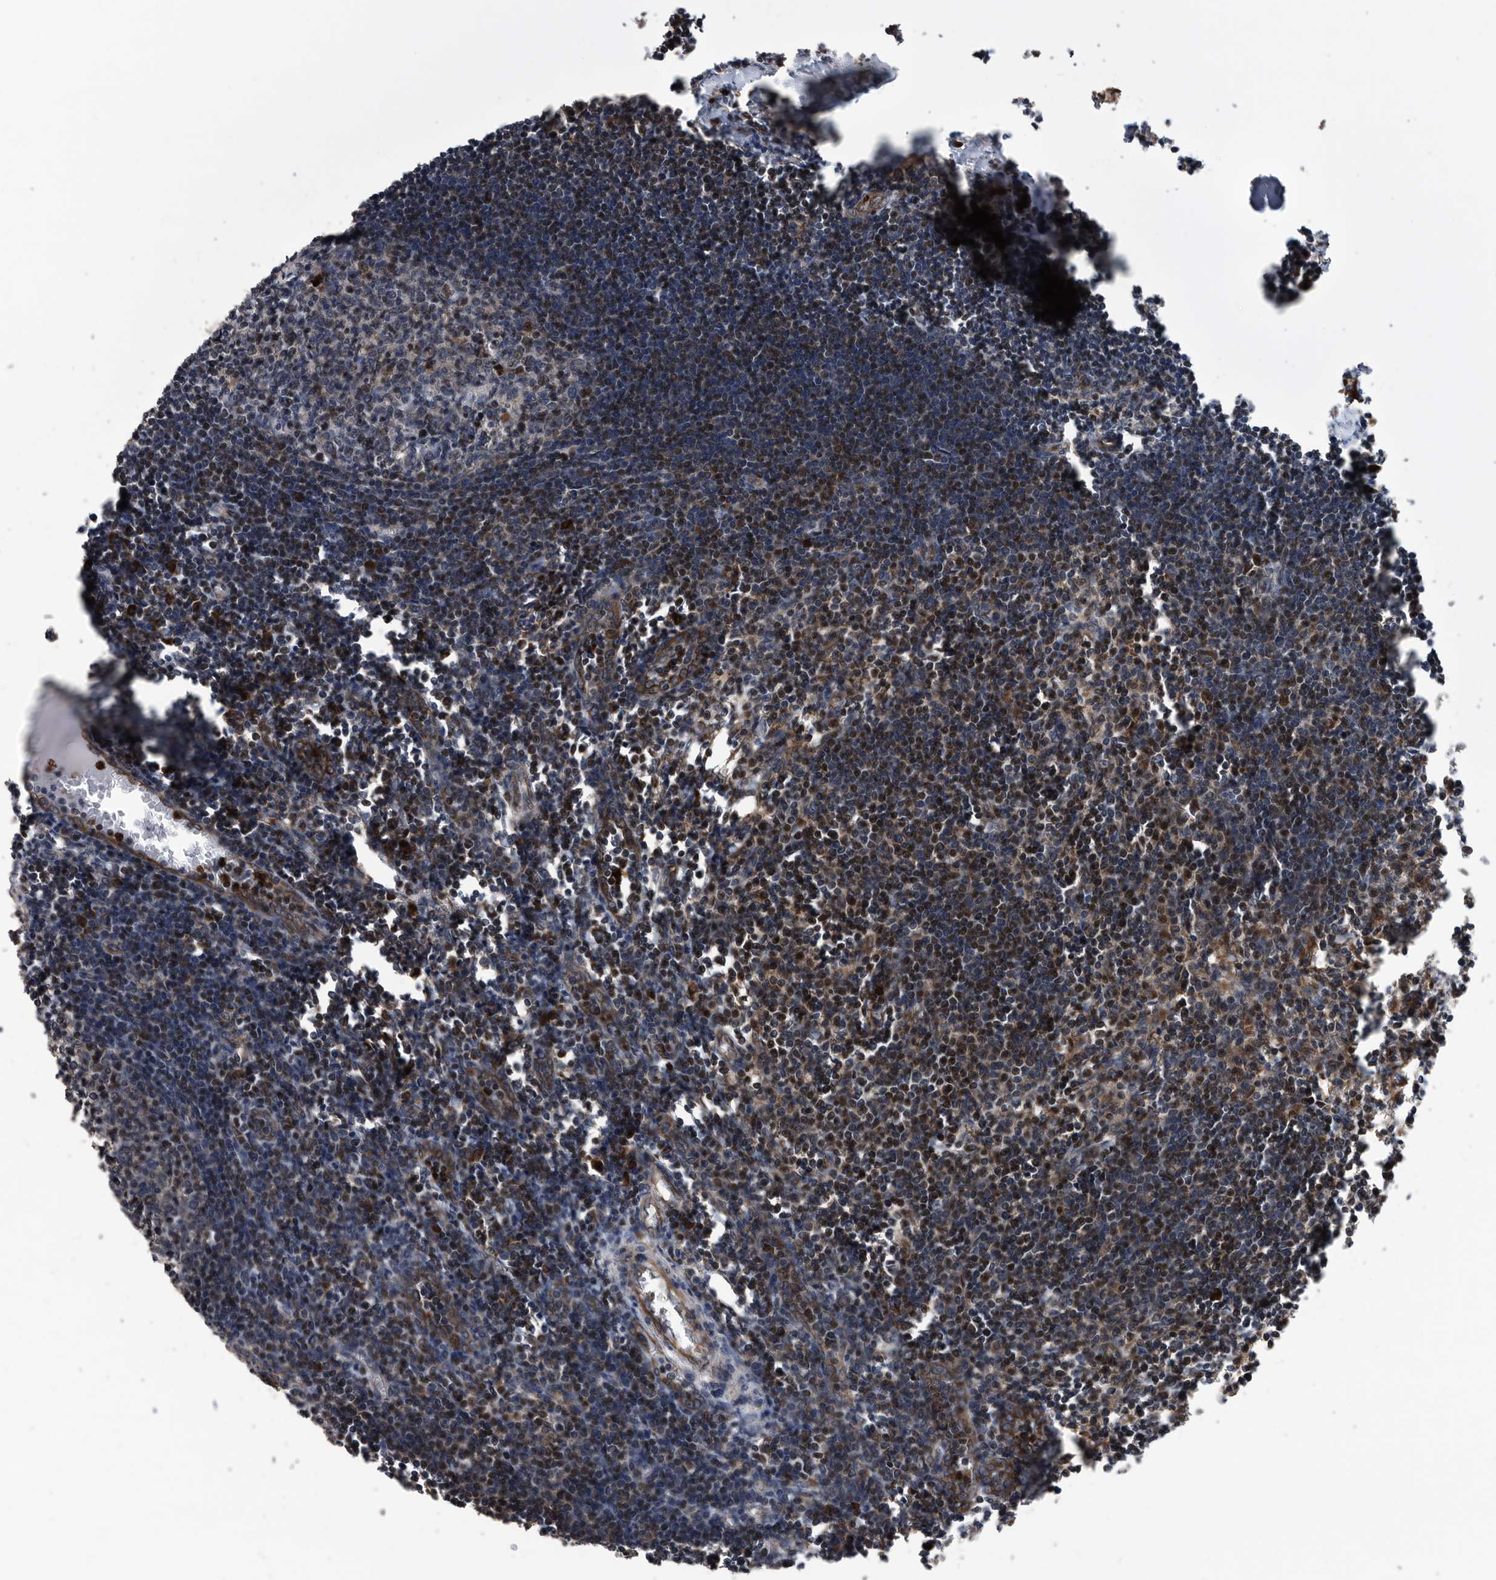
{"staining": {"intensity": "moderate", "quantity": "<25%", "location": "cytoplasmic/membranous"}, "tissue": "lymph node", "cell_type": "Germinal center cells", "image_type": "normal", "snomed": [{"axis": "morphology", "description": "Normal tissue, NOS"}, {"axis": "morphology", "description": "Malignant melanoma, Metastatic site"}, {"axis": "topography", "description": "Lymph node"}], "caption": "DAB immunohistochemical staining of unremarkable lymph node displays moderate cytoplasmic/membranous protein positivity in approximately <25% of germinal center cells.", "gene": "SERINC2", "patient": {"sex": "male", "age": 41}}